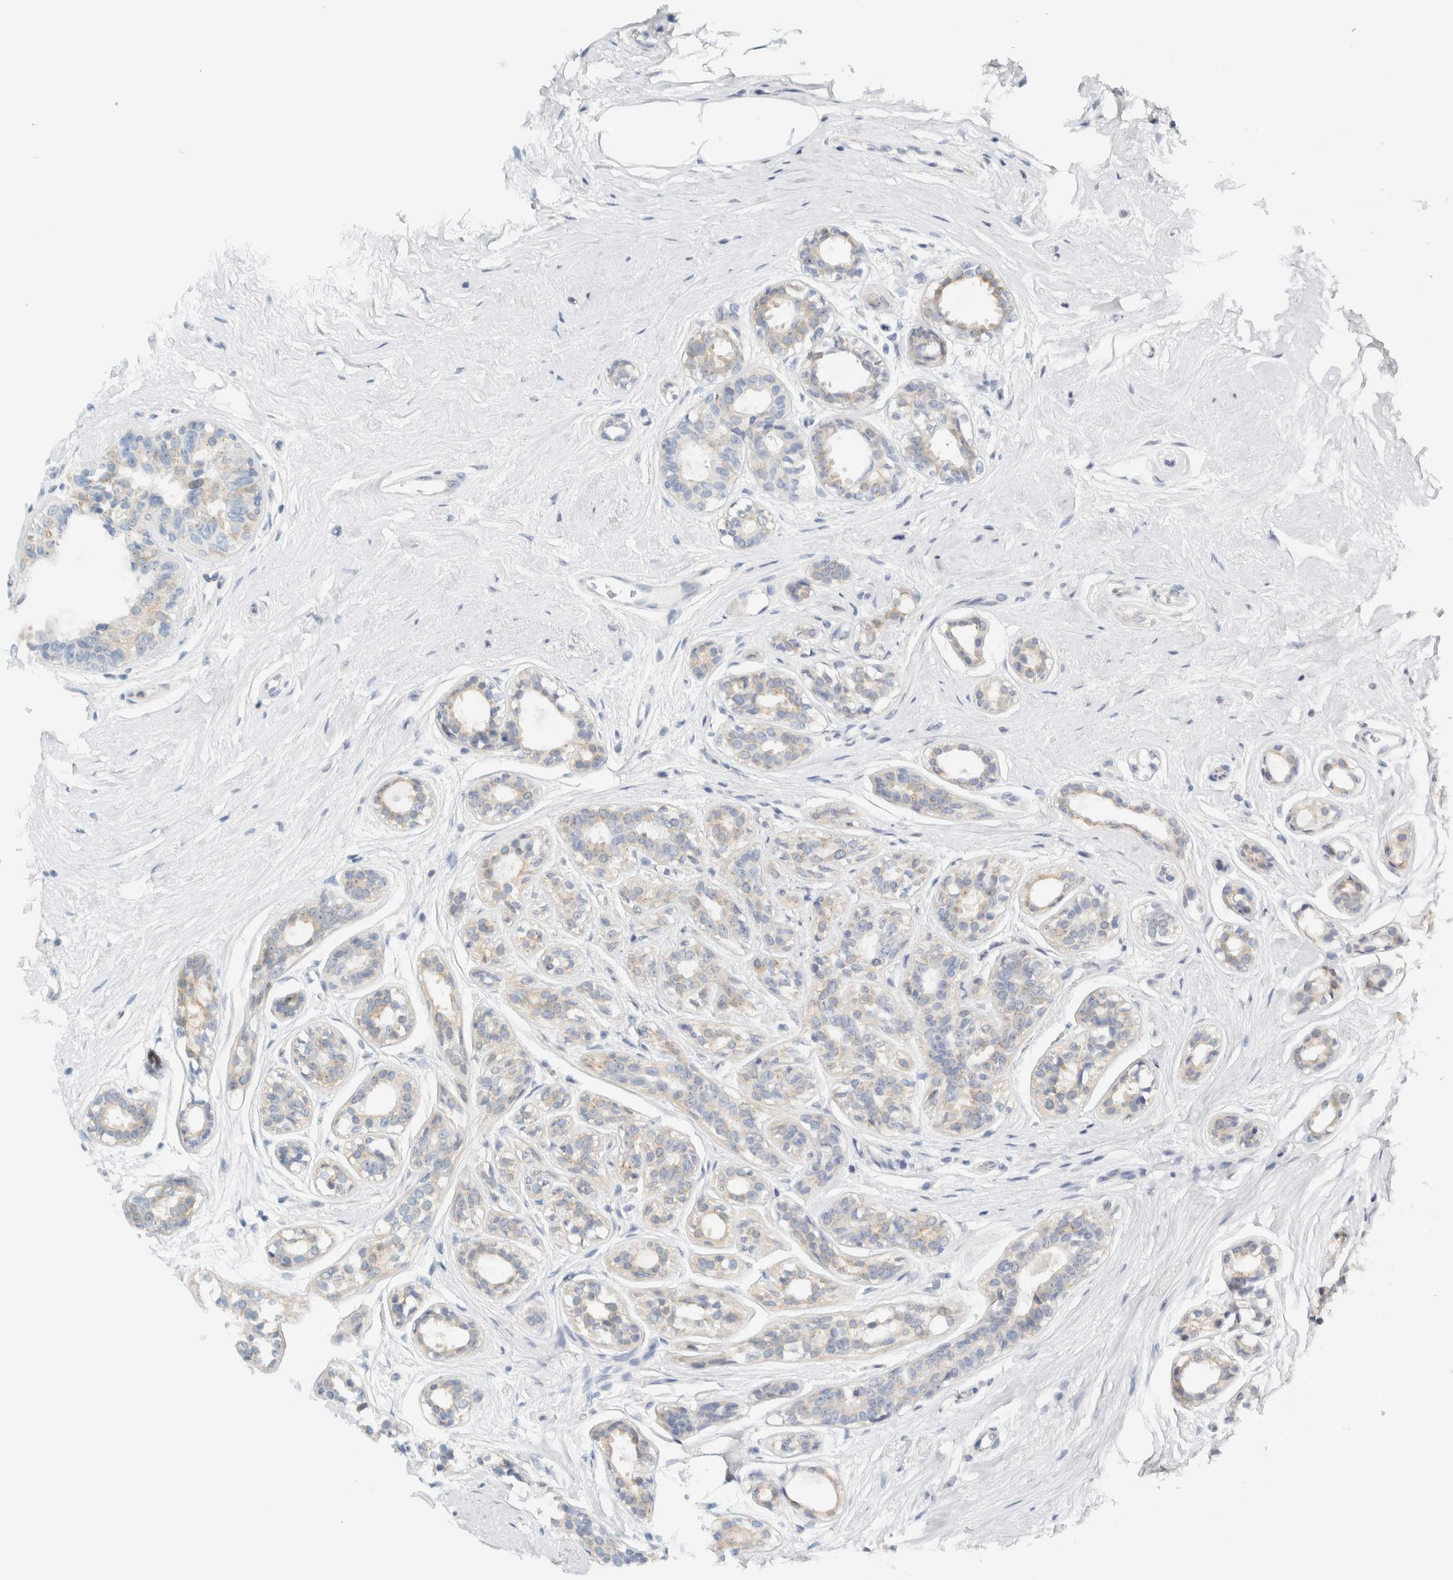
{"staining": {"intensity": "negative", "quantity": "none", "location": "none"}, "tissue": "breast cancer", "cell_type": "Tumor cells", "image_type": "cancer", "snomed": [{"axis": "morphology", "description": "Duct carcinoma"}, {"axis": "topography", "description": "Breast"}], "caption": "DAB immunohistochemical staining of invasive ductal carcinoma (breast) displays no significant expression in tumor cells.", "gene": "NDE1", "patient": {"sex": "female", "age": 55}}